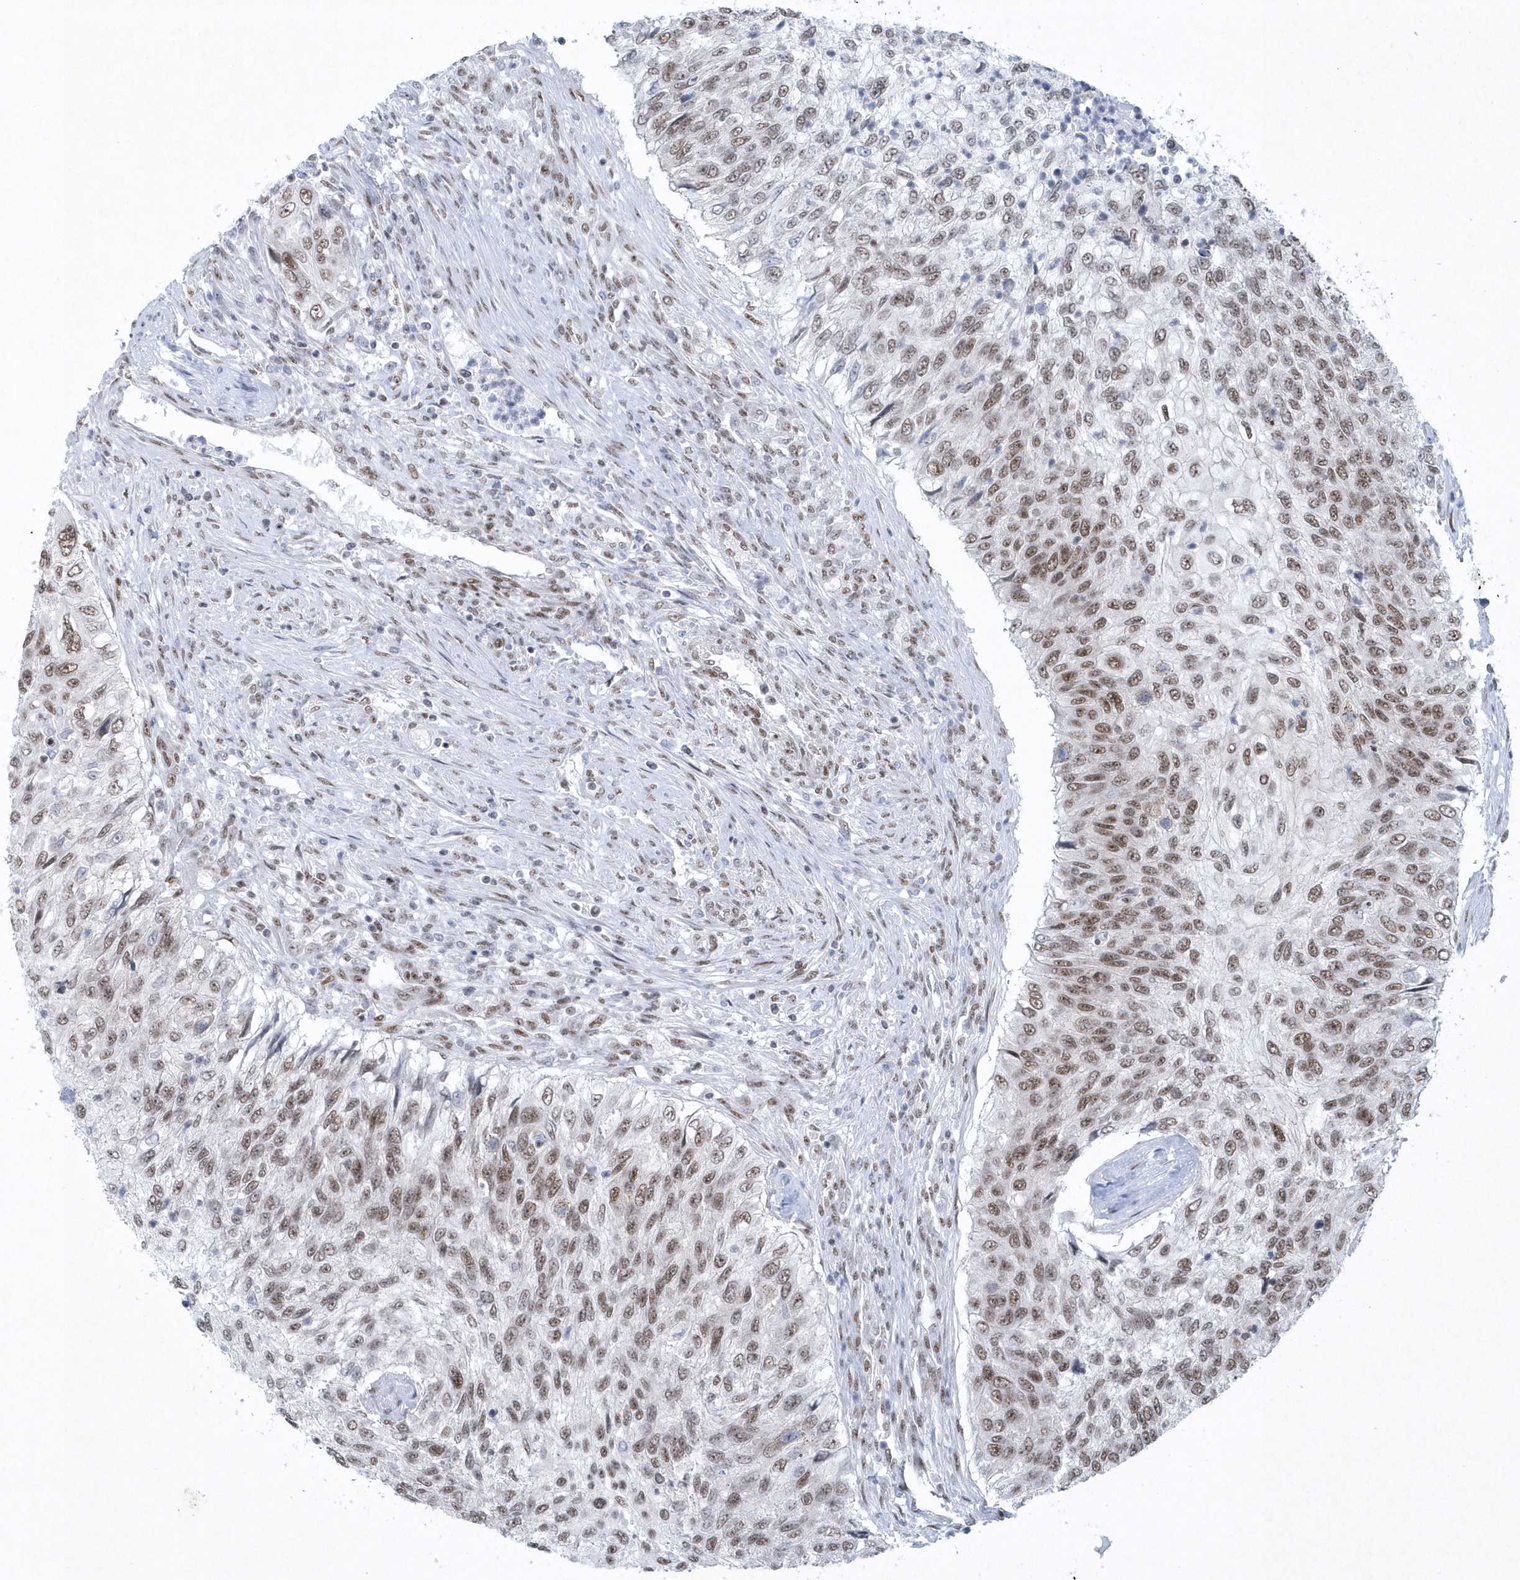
{"staining": {"intensity": "moderate", "quantity": ">75%", "location": "nuclear"}, "tissue": "urothelial cancer", "cell_type": "Tumor cells", "image_type": "cancer", "snomed": [{"axis": "morphology", "description": "Urothelial carcinoma, High grade"}, {"axis": "topography", "description": "Urinary bladder"}], "caption": "Protein staining exhibits moderate nuclear positivity in approximately >75% of tumor cells in urothelial carcinoma (high-grade).", "gene": "DCLRE1A", "patient": {"sex": "female", "age": 60}}